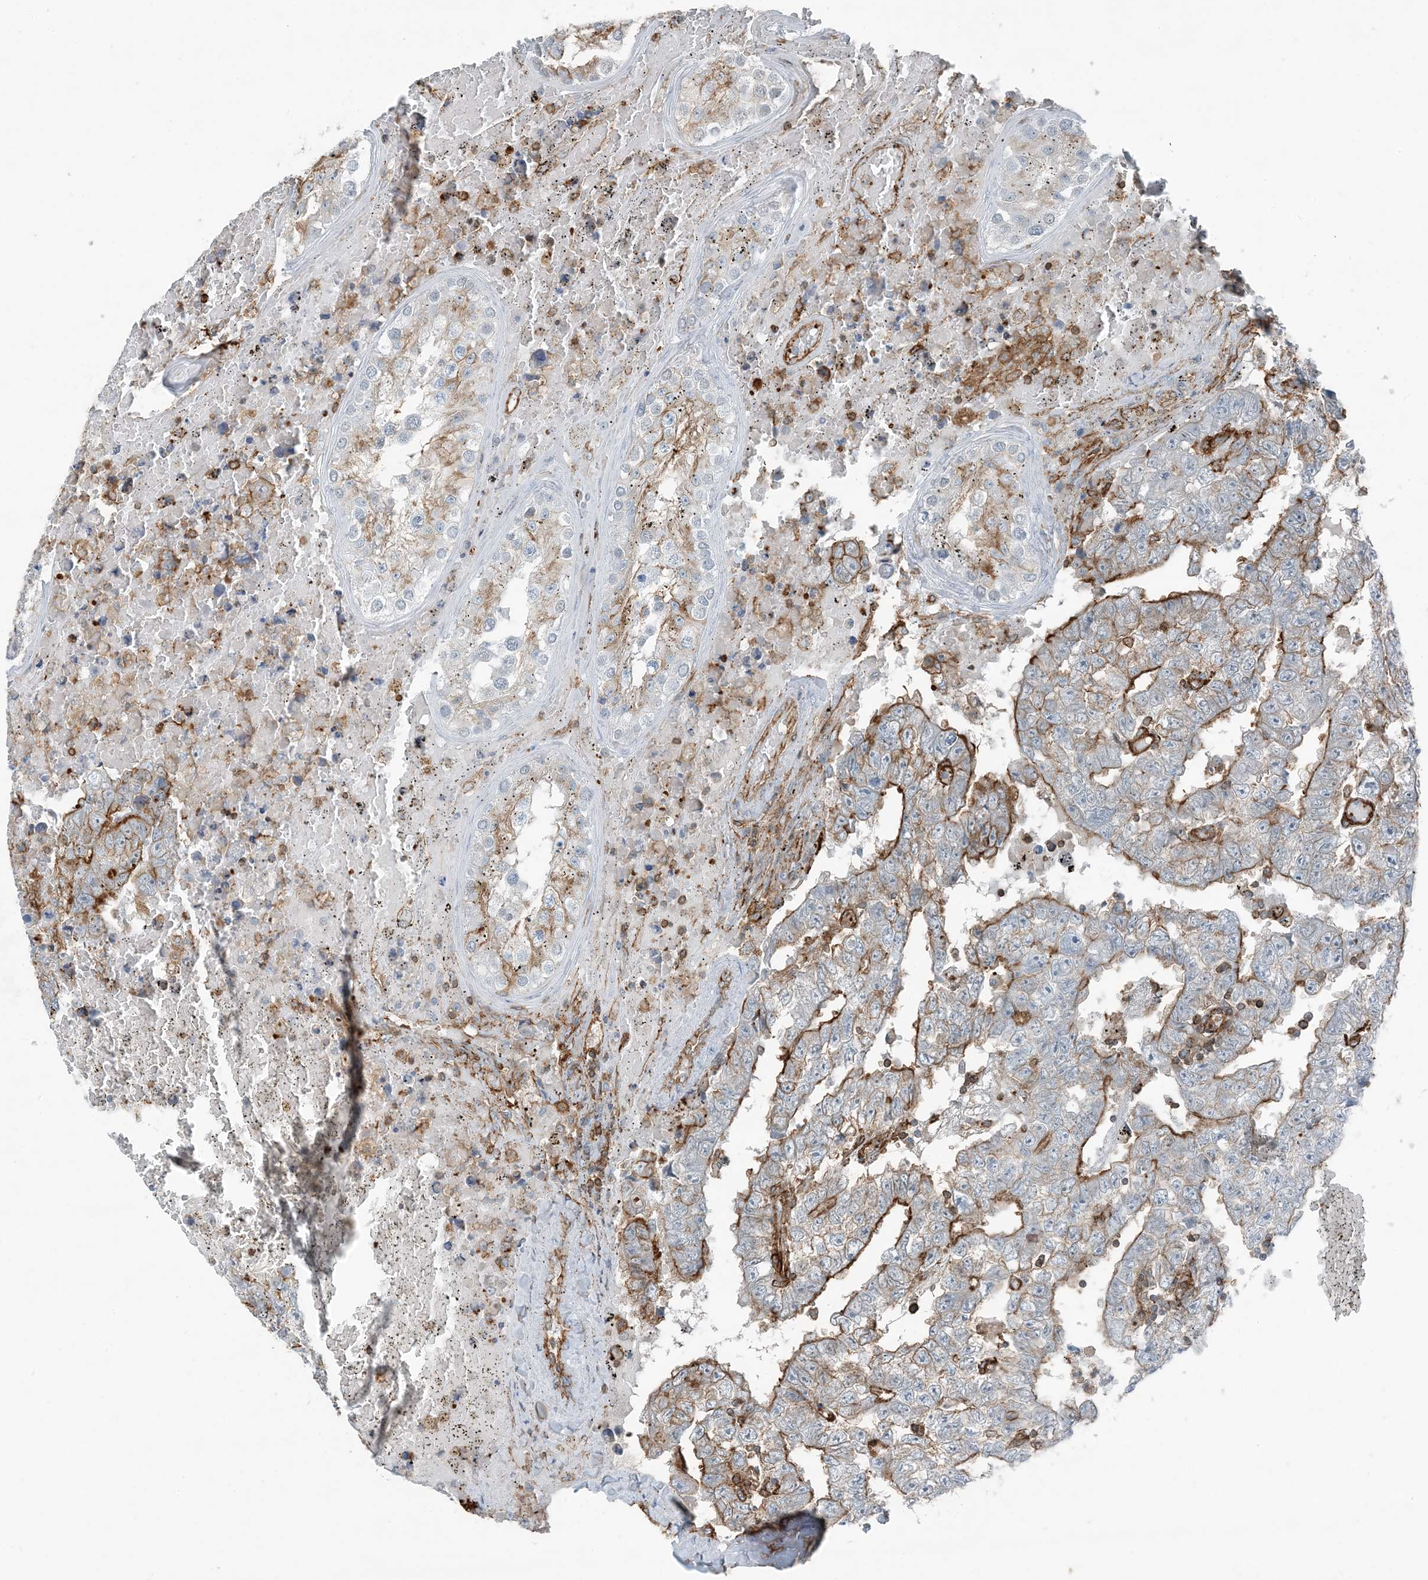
{"staining": {"intensity": "strong", "quantity": "25%-75%", "location": "cytoplasmic/membranous"}, "tissue": "testis cancer", "cell_type": "Tumor cells", "image_type": "cancer", "snomed": [{"axis": "morphology", "description": "Carcinoma, Embryonal, NOS"}, {"axis": "topography", "description": "Testis"}], "caption": "Immunohistochemical staining of human testis cancer displays high levels of strong cytoplasmic/membranous protein staining in about 25%-75% of tumor cells.", "gene": "APOBEC3C", "patient": {"sex": "male", "age": 25}}